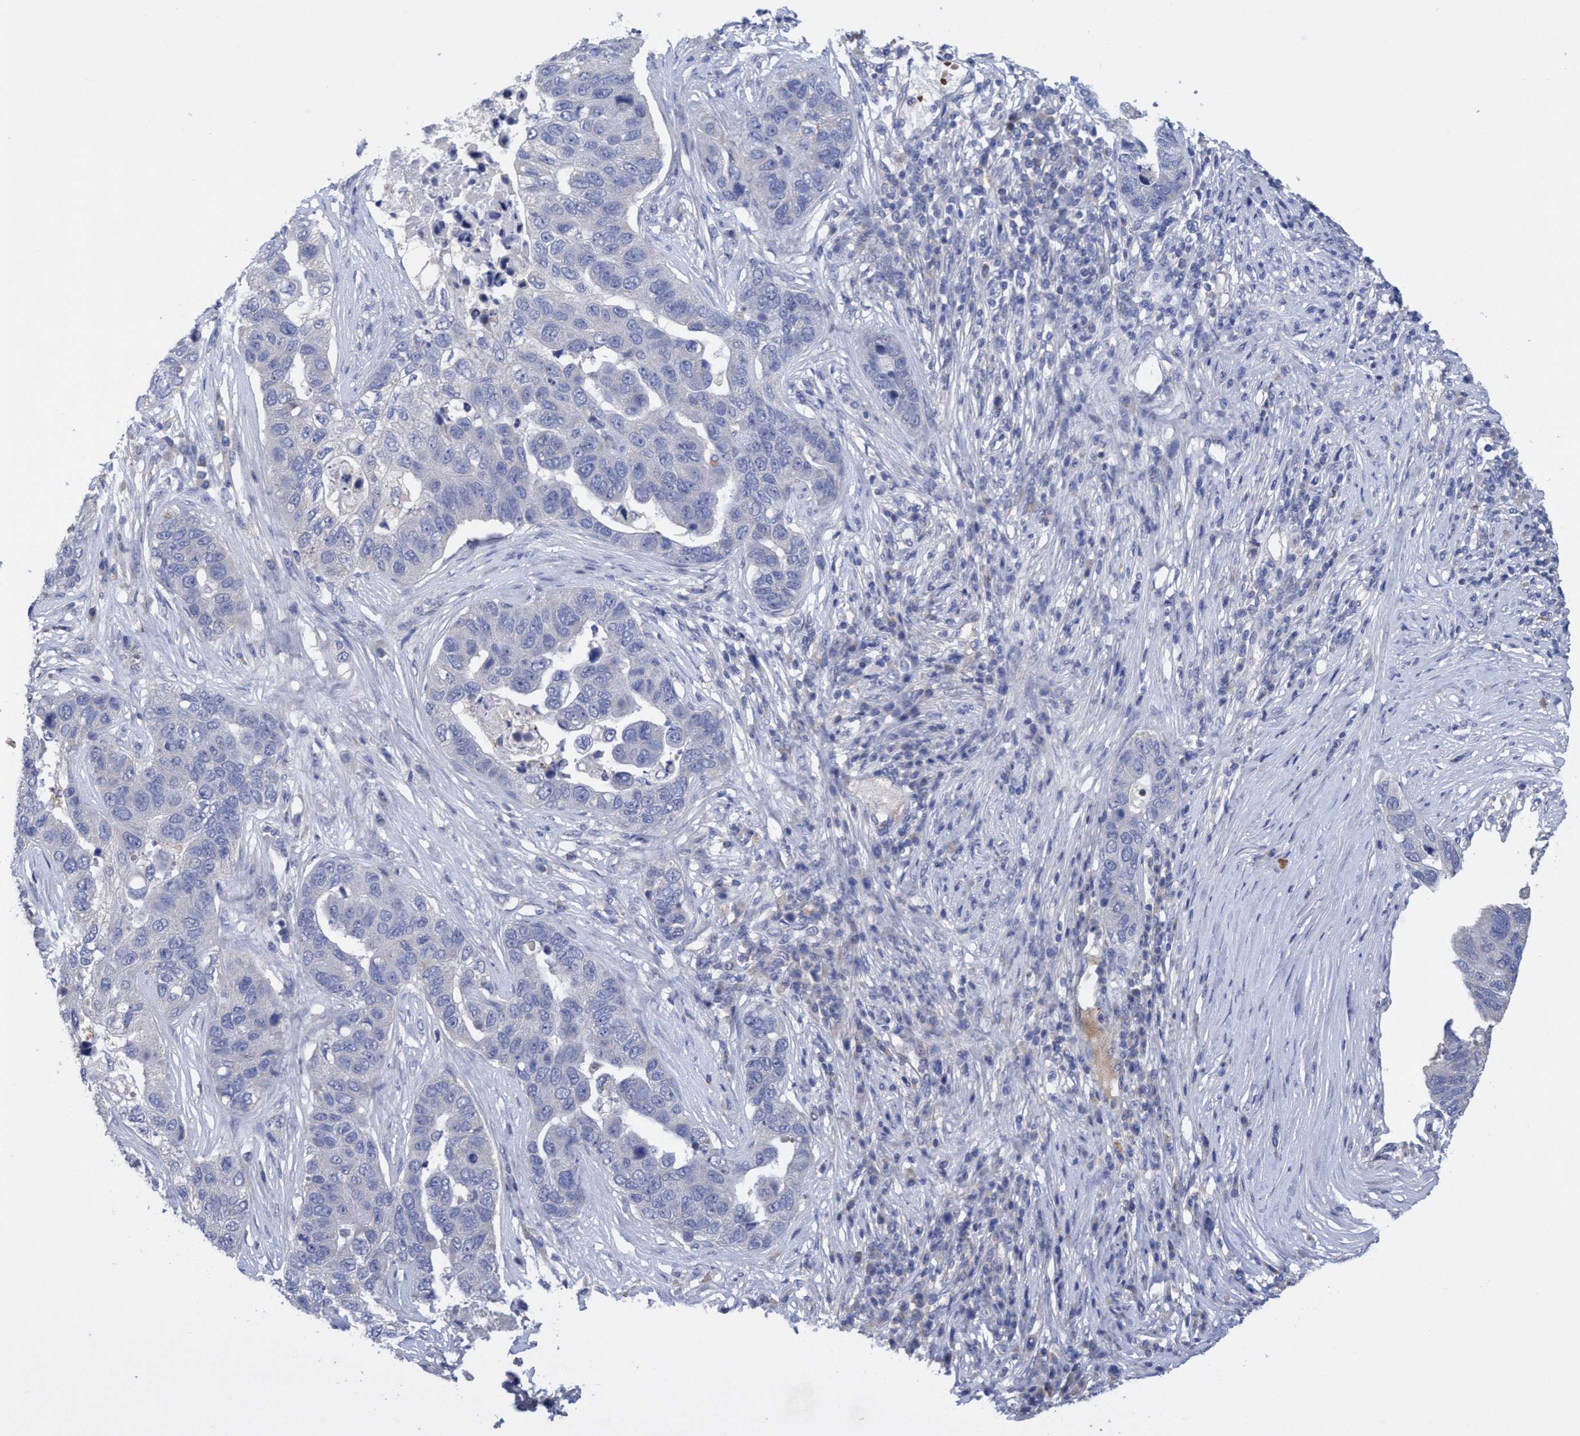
{"staining": {"intensity": "negative", "quantity": "none", "location": "none"}, "tissue": "pancreatic cancer", "cell_type": "Tumor cells", "image_type": "cancer", "snomed": [{"axis": "morphology", "description": "Adenocarcinoma, NOS"}, {"axis": "topography", "description": "Pancreas"}], "caption": "This is an IHC micrograph of adenocarcinoma (pancreatic). There is no expression in tumor cells.", "gene": "SEMA4D", "patient": {"sex": "female", "age": 61}}